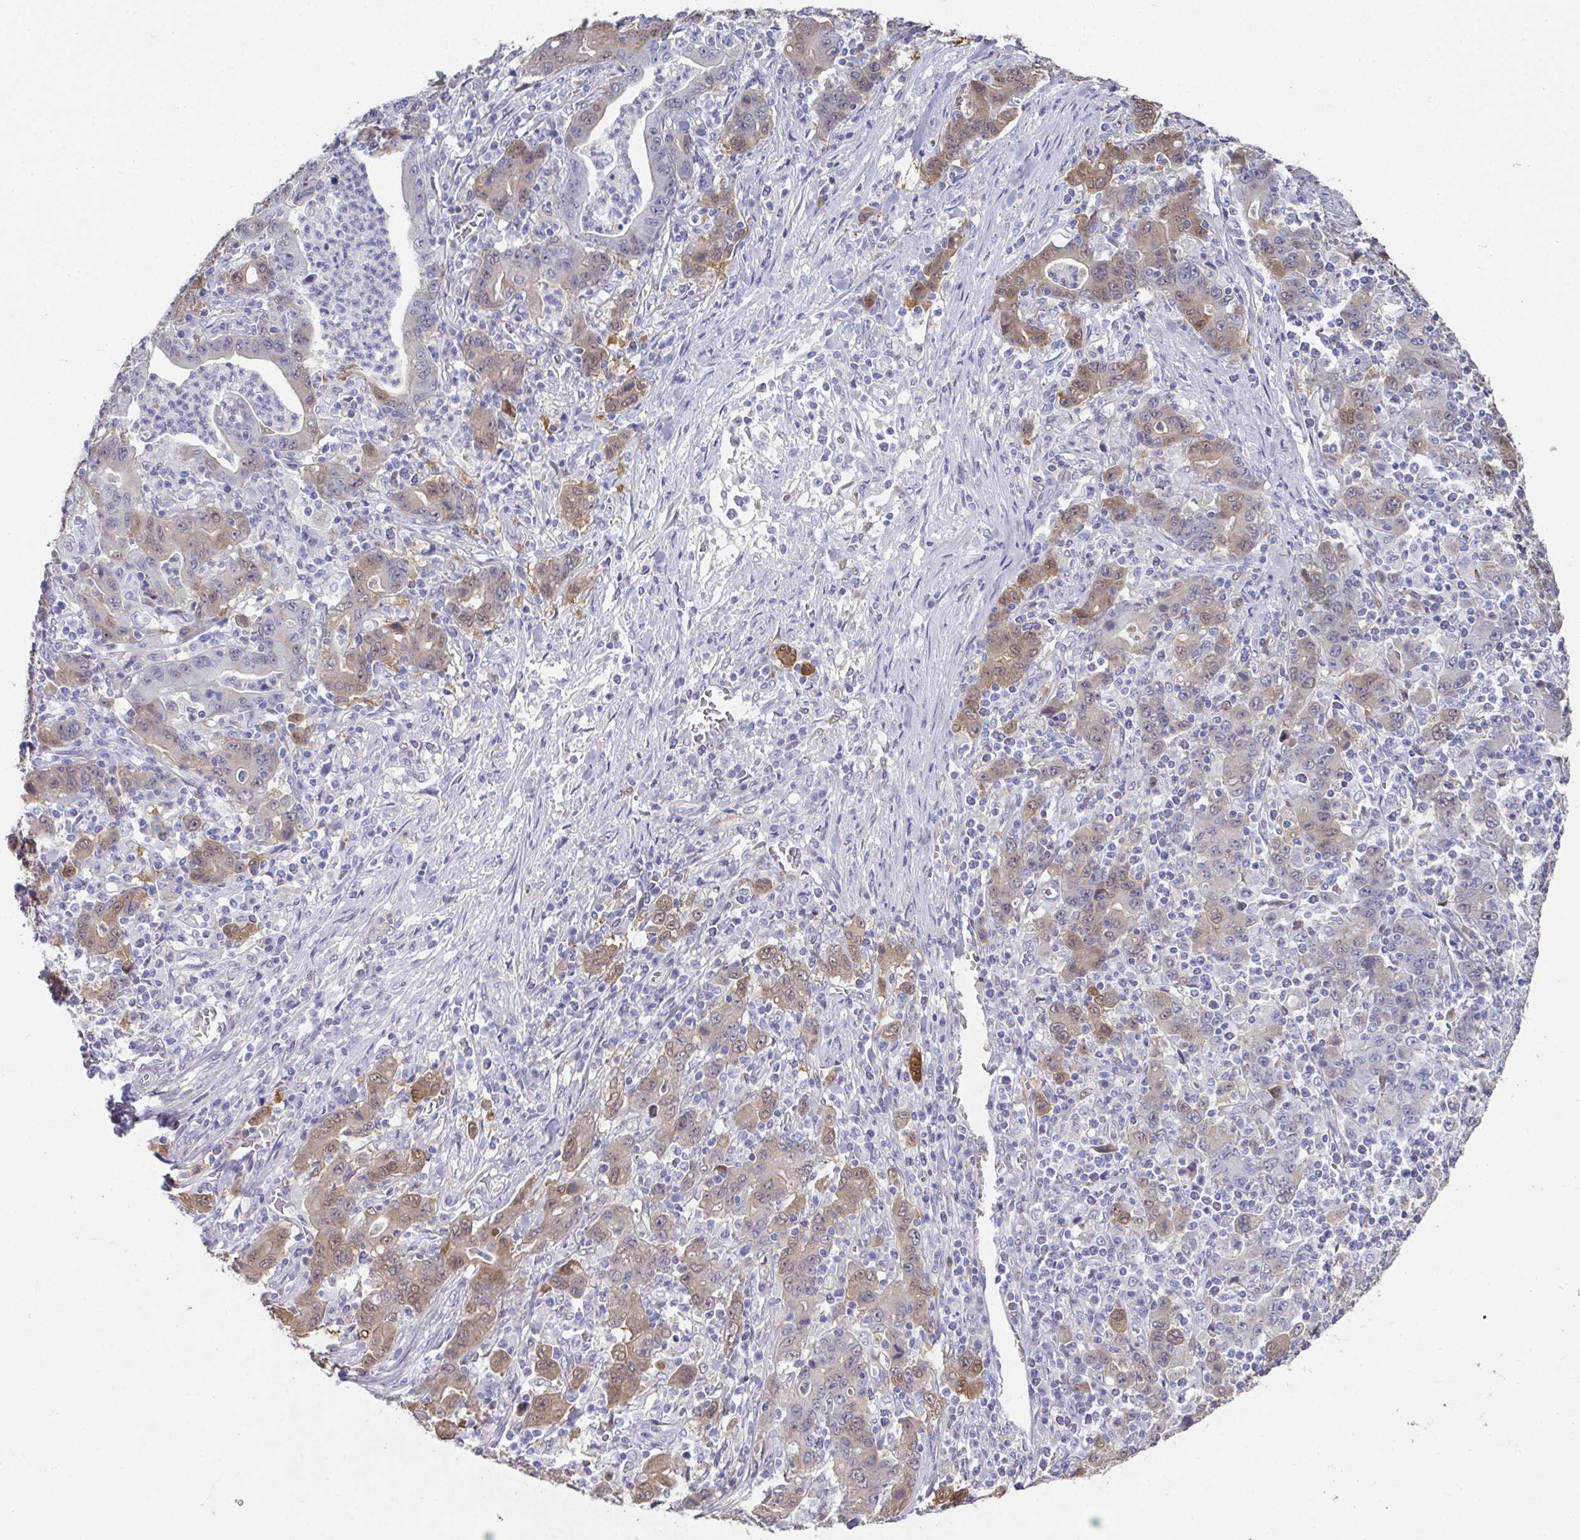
{"staining": {"intensity": "moderate", "quantity": "<25%", "location": "cytoplasmic/membranous,nuclear"}, "tissue": "stomach cancer", "cell_type": "Tumor cells", "image_type": "cancer", "snomed": [{"axis": "morphology", "description": "Adenocarcinoma, NOS"}, {"axis": "topography", "description": "Stomach, upper"}], "caption": "Immunohistochemical staining of stomach cancer (adenocarcinoma) exhibits low levels of moderate cytoplasmic/membranous and nuclear protein positivity in about <25% of tumor cells.", "gene": "RBP1", "patient": {"sex": "male", "age": 69}}